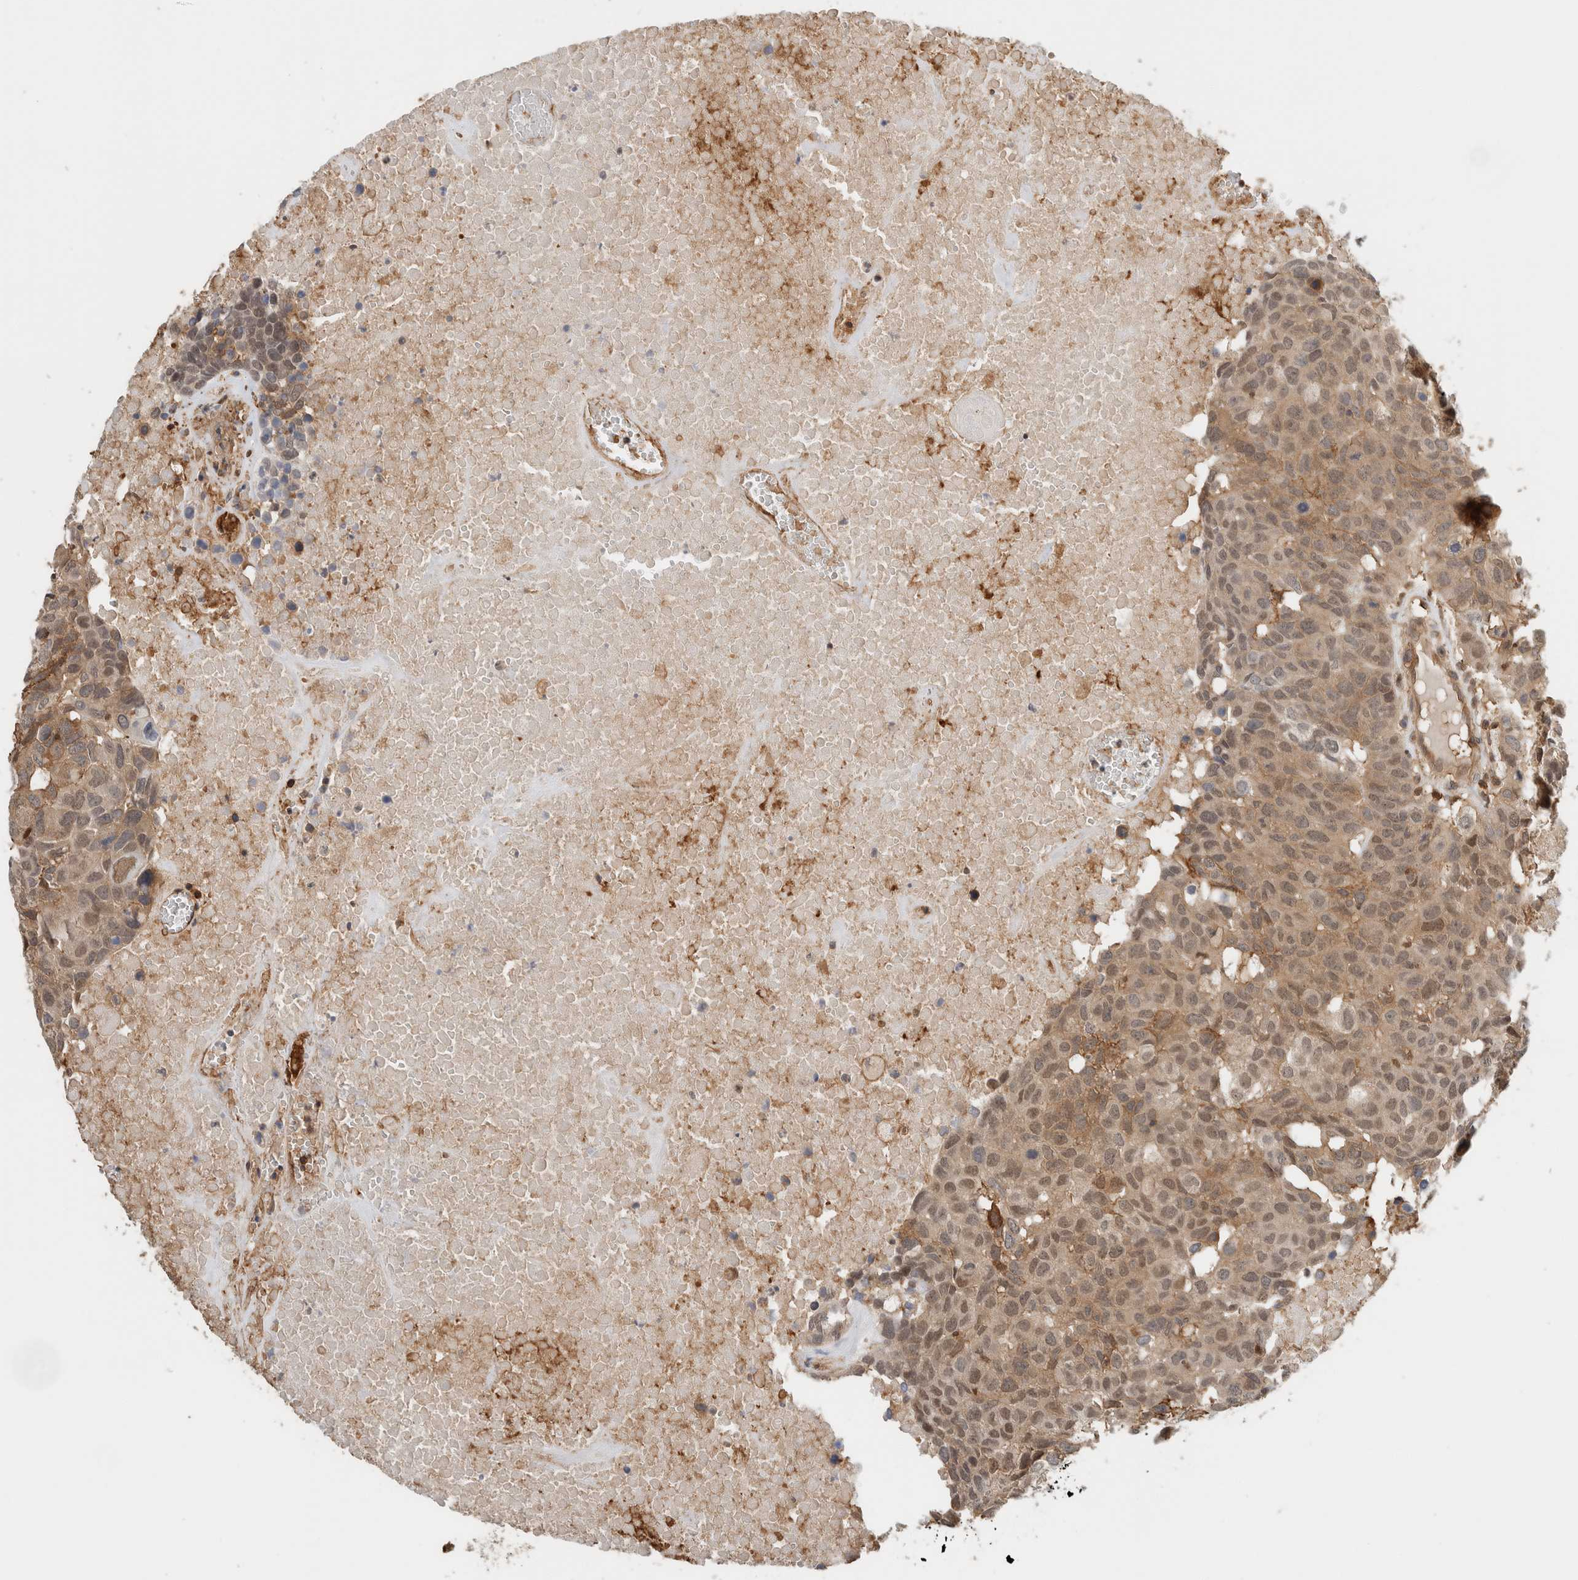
{"staining": {"intensity": "weak", "quantity": ">75%", "location": "cytoplasmic/membranous,nuclear"}, "tissue": "head and neck cancer", "cell_type": "Tumor cells", "image_type": "cancer", "snomed": [{"axis": "morphology", "description": "Squamous cell carcinoma, NOS"}, {"axis": "topography", "description": "Head-Neck"}], "caption": "Immunohistochemical staining of human head and neck squamous cell carcinoma demonstrates weak cytoplasmic/membranous and nuclear protein positivity in approximately >75% of tumor cells.", "gene": "PFDN4", "patient": {"sex": "male", "age": 66}}